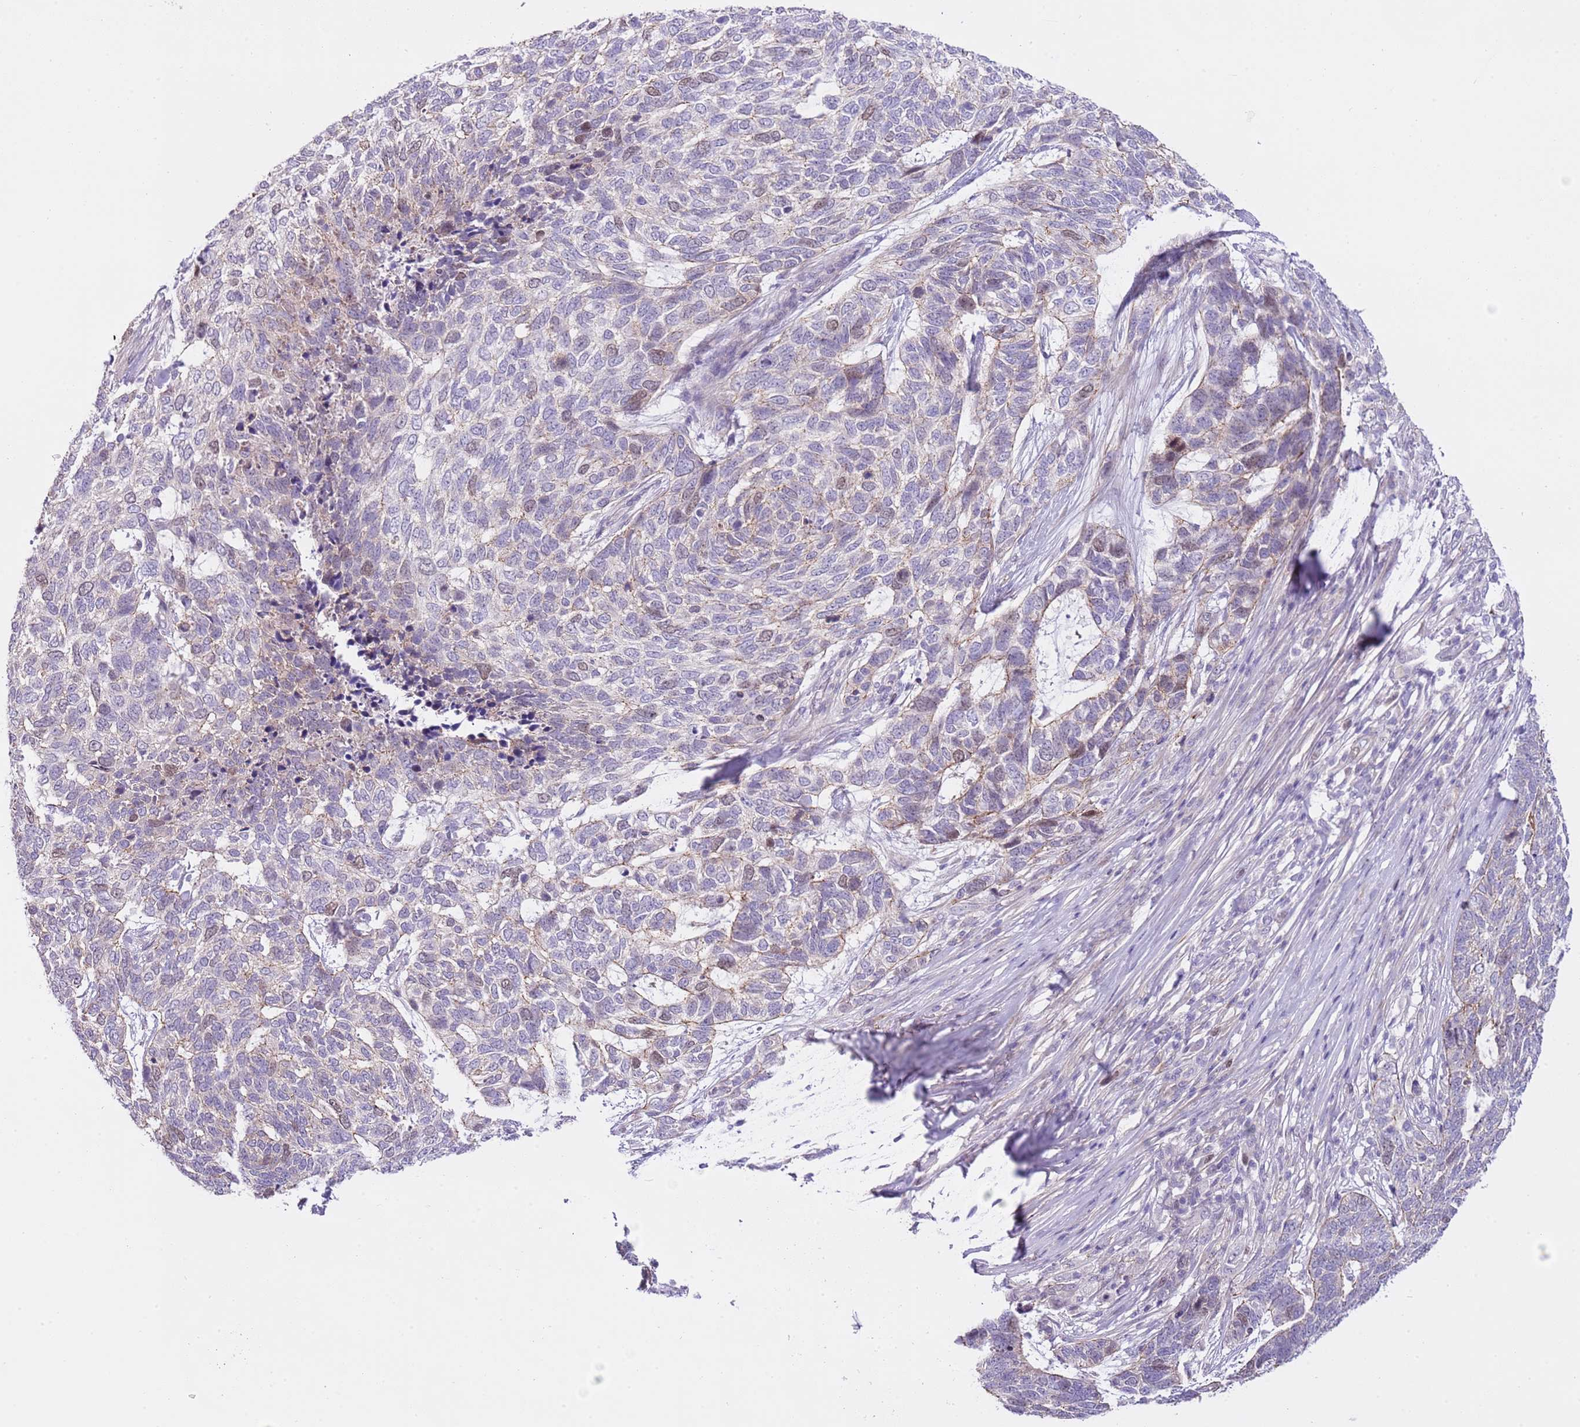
{"staining": {"intensity": "negative", "quantity": "none", "location": "none"}, "tissue": "skin cancer", "cell_type": "Tumor cells", "image_type": "cancer", "snomed": [{"axis": "morphology", "description": "Basal cell carcinoma"}, {"axis": "topography", "description": "Skin"}], "caption": "This histopathology image is of skin cancer stained with immunohistochemistry to label a protein in brown with the nuclei are counter-stained blue. There is no expression in tumor cells.", "gene": "FBRSL1", "patient": {"sex": "female", "age": 65}}